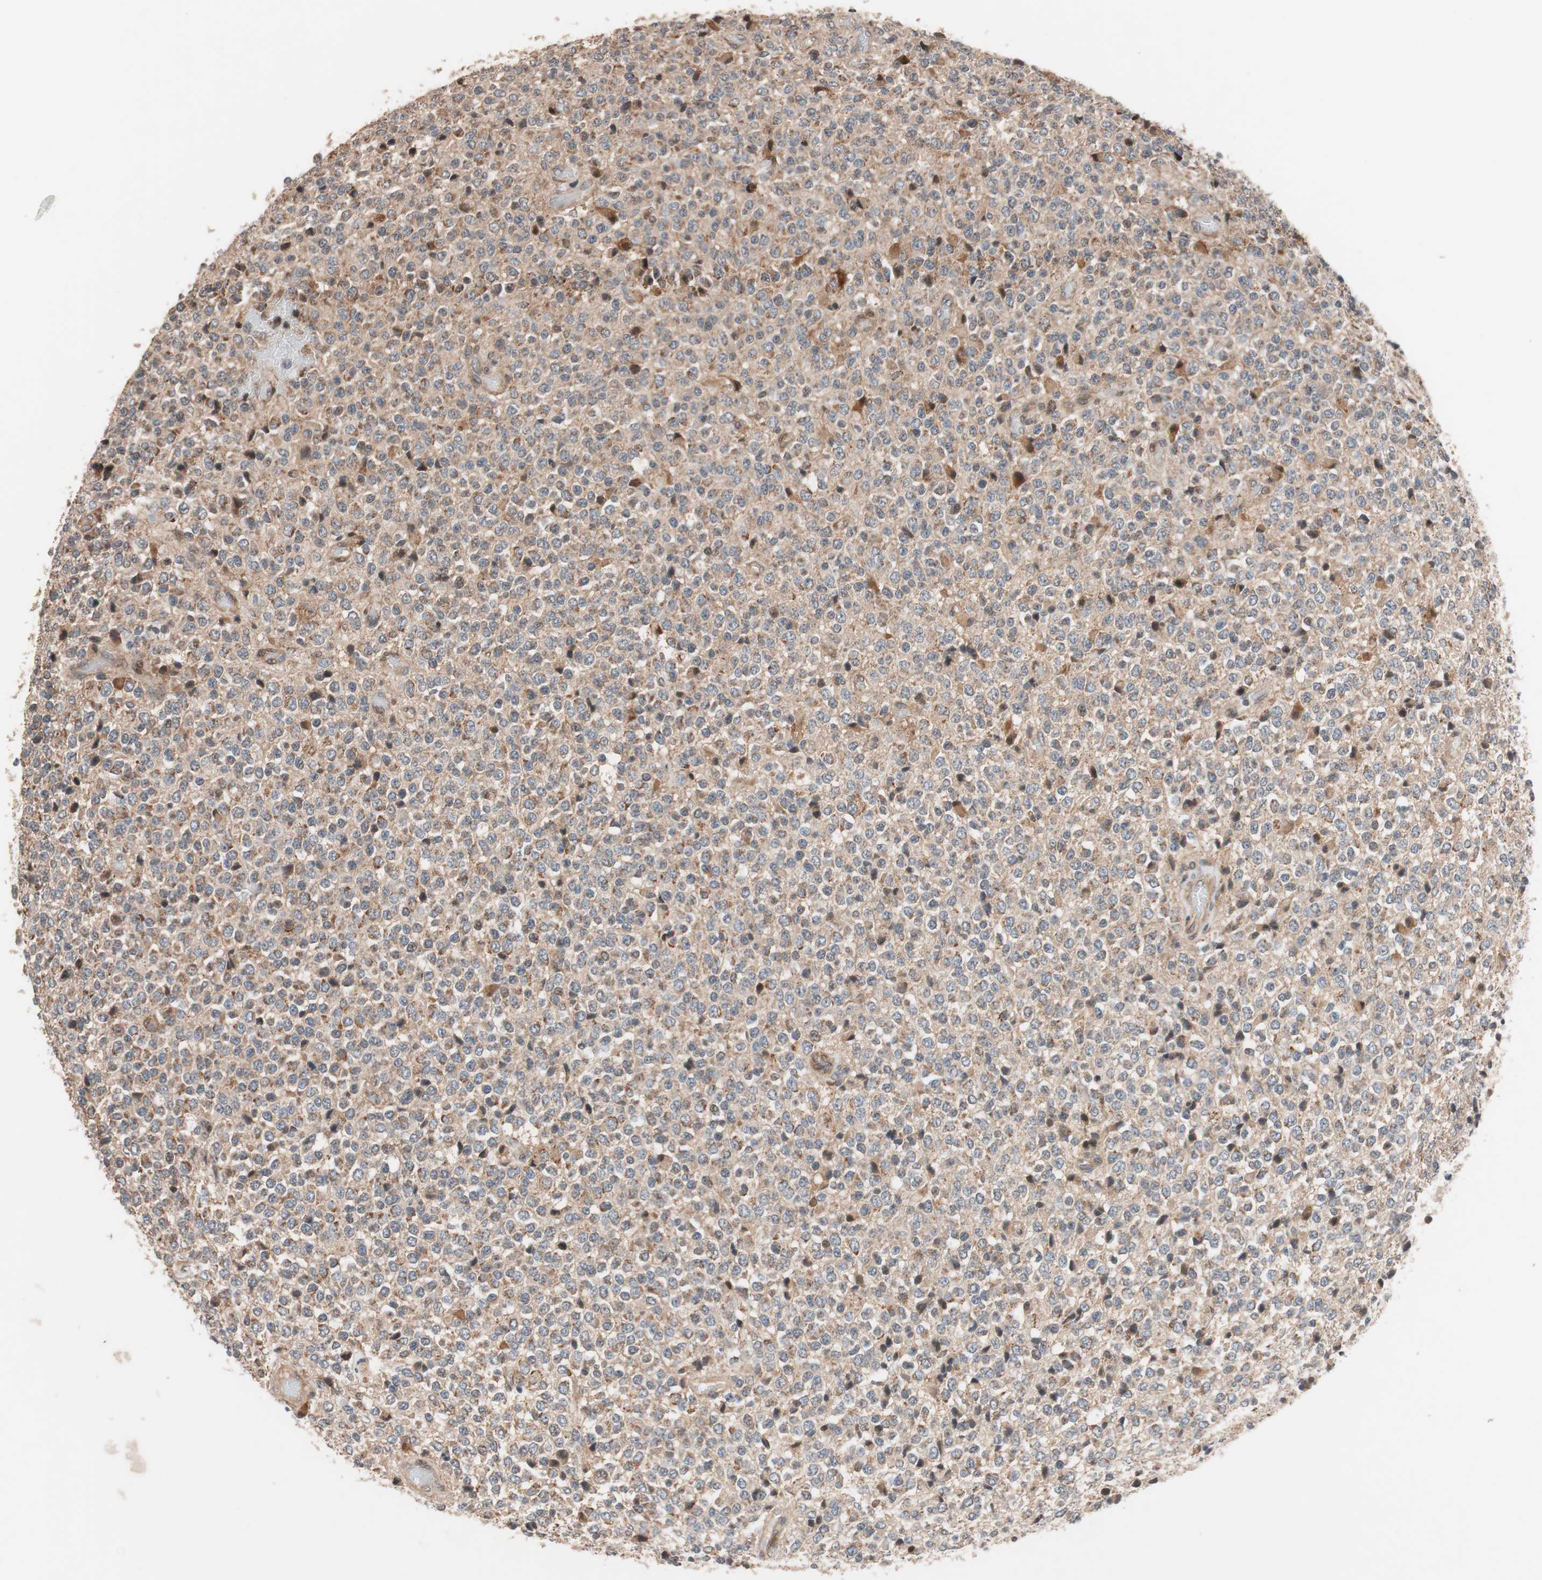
{"staining": {"intensity": "moderate", "quantity": ">75%", "location": "cytoplasmic/membranous"}, "tissue": "glioma", "cell_type": "Tumor cells", "image_type": "cancer", "snomed": [{"axis": "morphology", "description": "Glioma, malignant, High grade"}, {"axis": "topography", "description": "pancreas cauda"}], "caption": "A brown stain highlights moderate cytoplasmic/membranous positivity of a protein in malignant glioma (high-grade) tumor cells.", "gene": "NF2", "patient": {"sex": "male", "age": 60}}